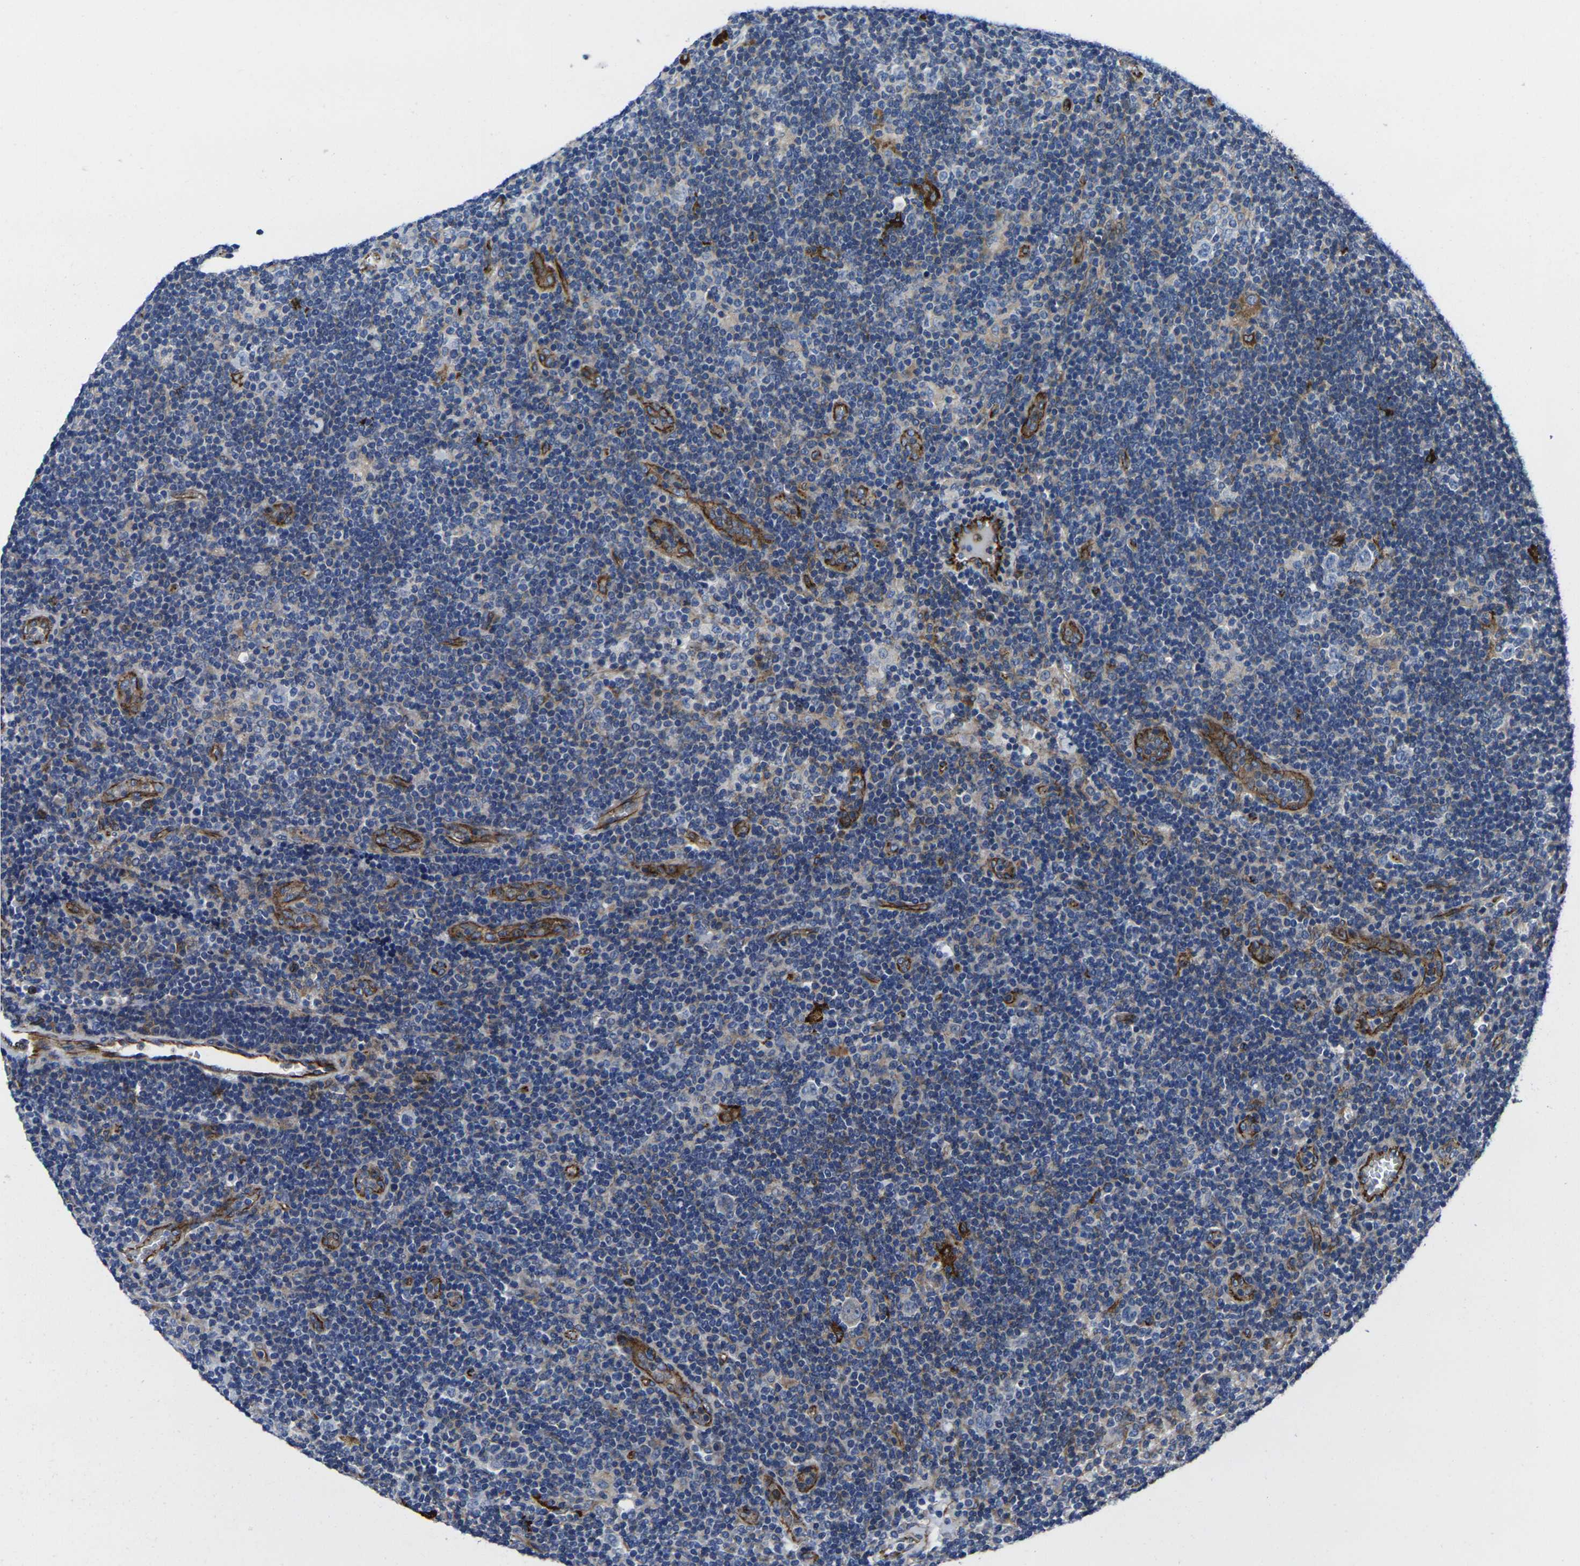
{"staining": {"intensity": "negative", "quantity": "none", "location": "none"}, "tissue": "lymphoma", "cell_type": "Tumor cells", "image_type": "cancer", "snomed": [{"axis": "morphology", "description": "Hodgkin's disease, NOS"}, {"axis": "topography", "description": "Lymph node"}], "caption": "IHC micrograph of neoplastic tissue: Hodgkin's disease stained with DAB (3,3'-diaminobenzidine) reveals no significant protein staining in tumor cells.", "gene": "NUMB", "patient": {"sex": "female", "age": 57}}